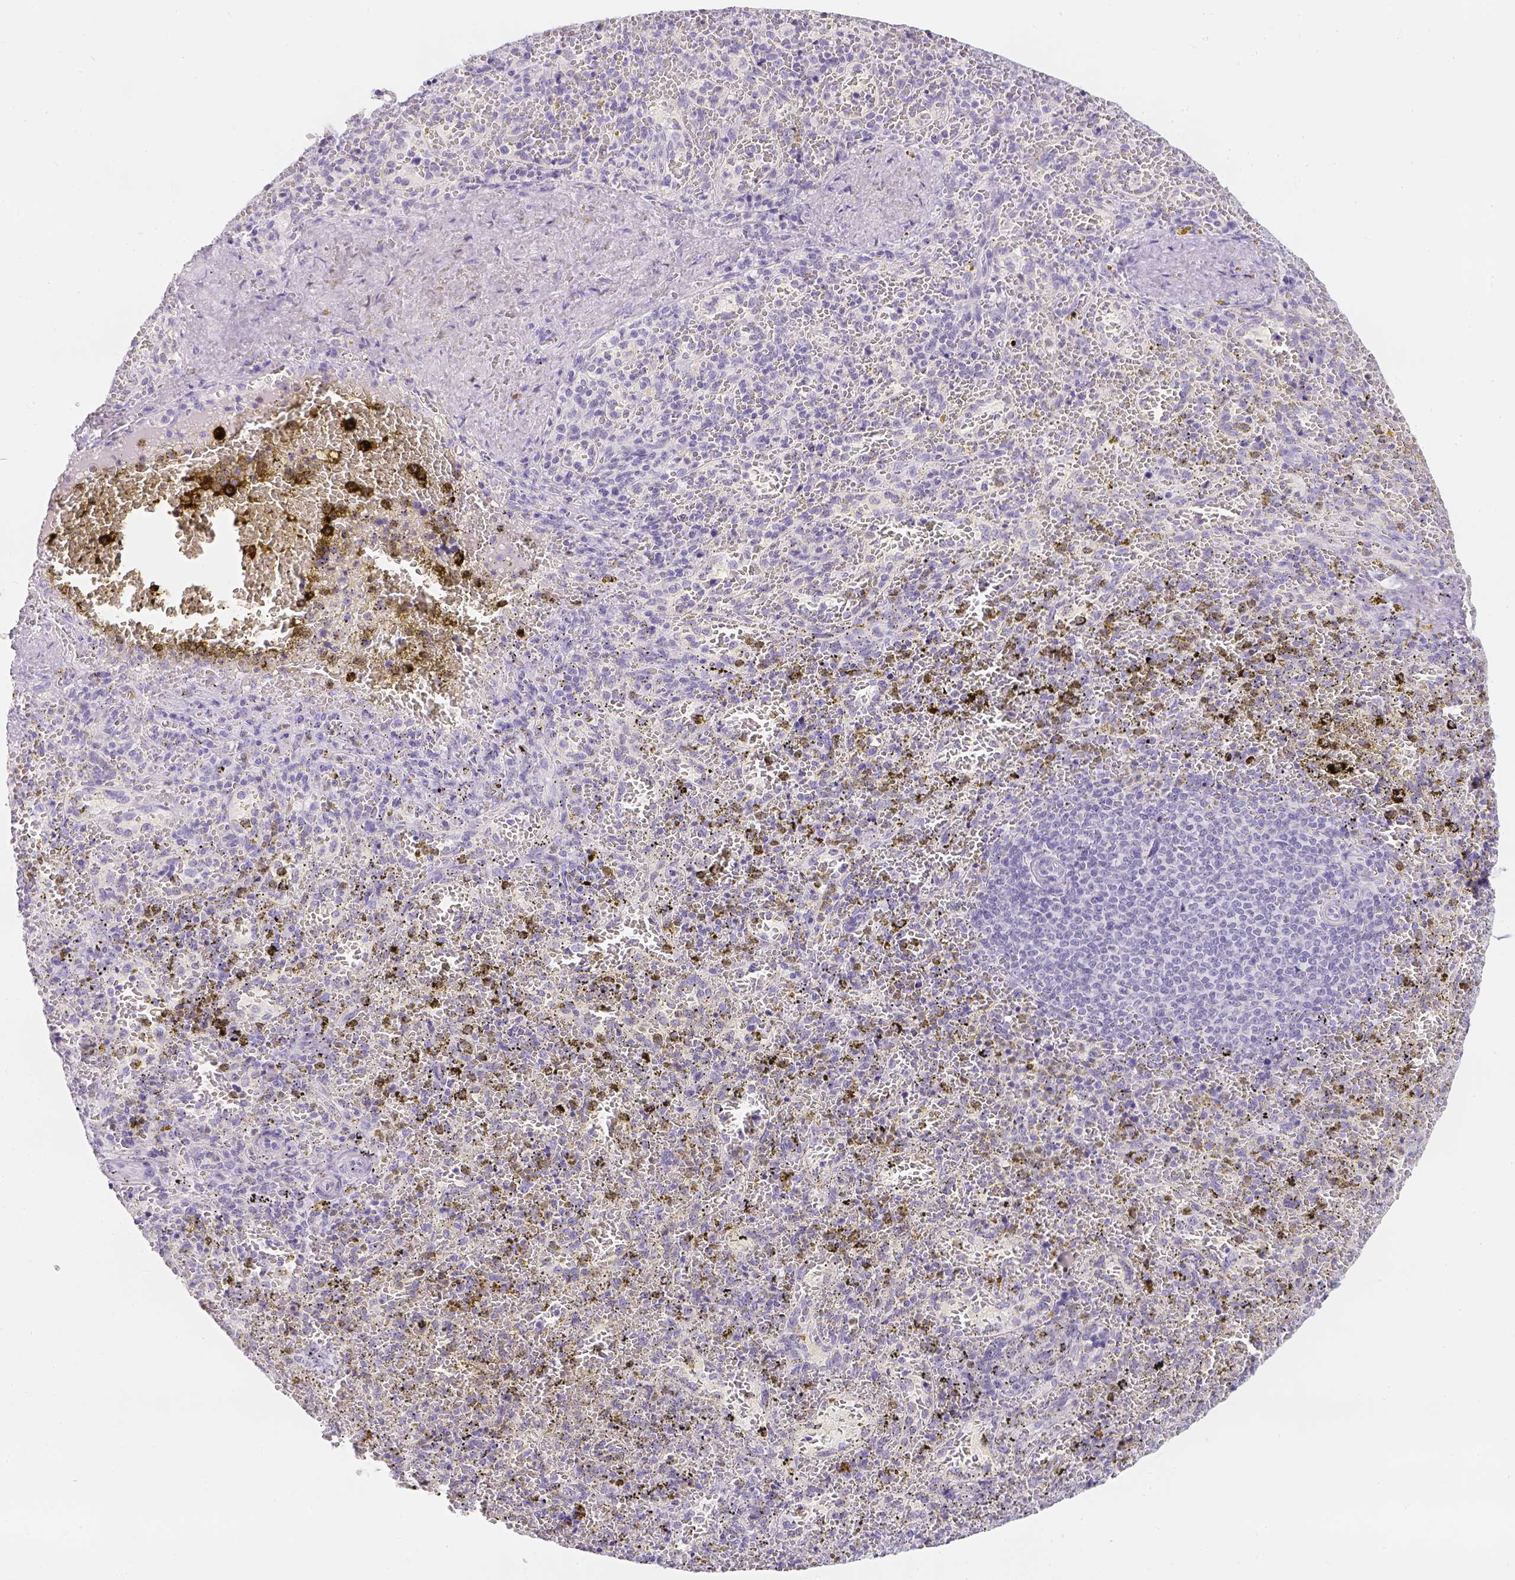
{"staining": {"intensity": "negative", "quantity": "none", "location": "none"}, "tissue": "spleen", "cell_type": "Cells in red pulp", "image_type": "normal", "snomed": [{"axis": "morphology", "description": "Normal tissue, NOS"}, {"axis": "topography", "description": "Spleen"}], "caption": "This image is of benign spleen stained with IHC to label a protein in brown with the nuclei are counter-stained blue. There is no expression in cells in red pulp.", "gene": "SLC18A1", "patient": {"sex": "female", "age": 50}}